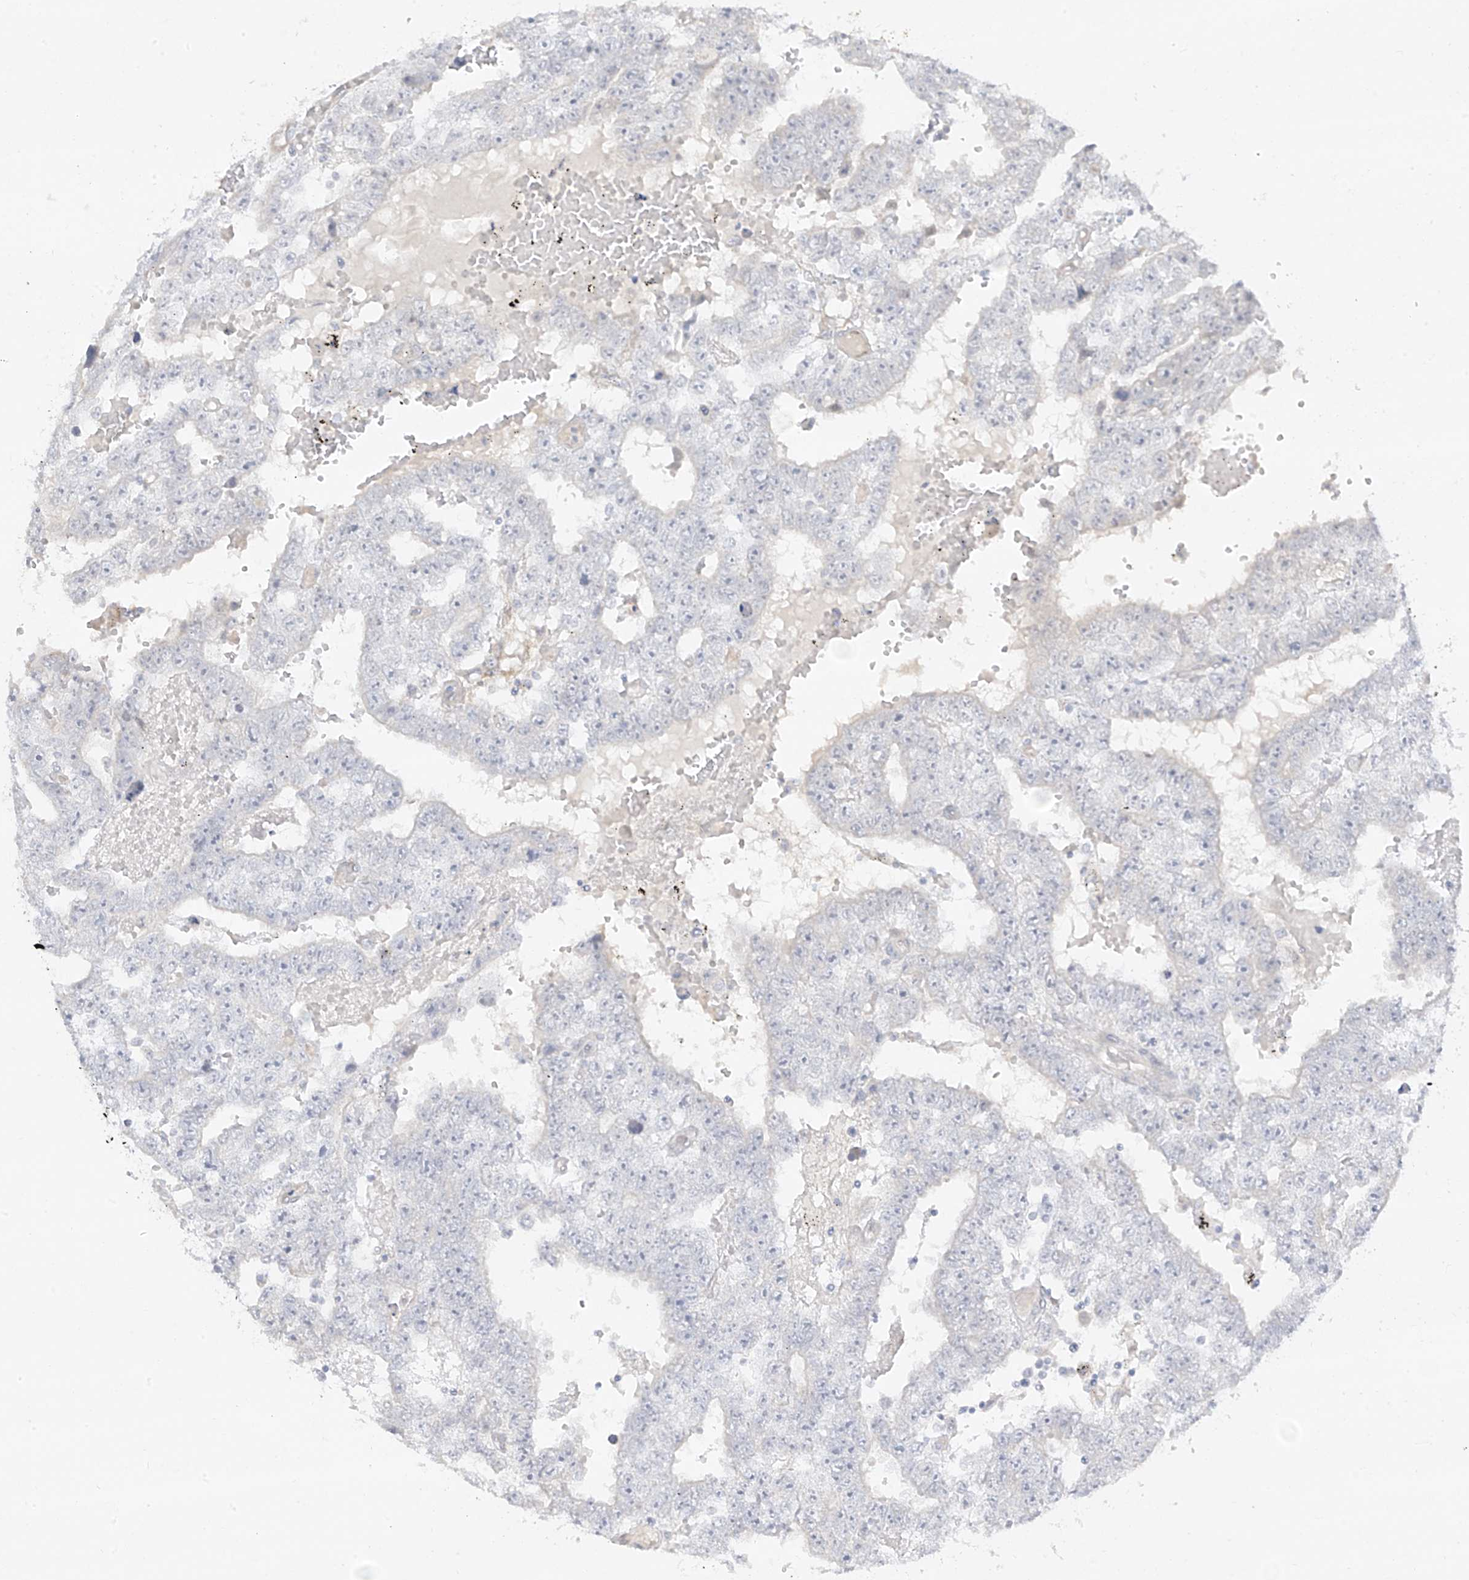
{"staining": {"intensity": "negative", "quantity": "none", "location": "none"}, "tissue": "testis cancer", "cell_type": "Tumor cells", "image_type": "cancer", "snomed": [{"axis": "morphology", "description": "Carcinoma, Embryonal, NOS"}, {"axis": "topography", "description": "Testis"}], "caption": "Tumor cells are negative for protein expression in human testis embryonal carcinoma.", "gene": "DCDC2", "patient": {"sex": "male", "age": 25}}